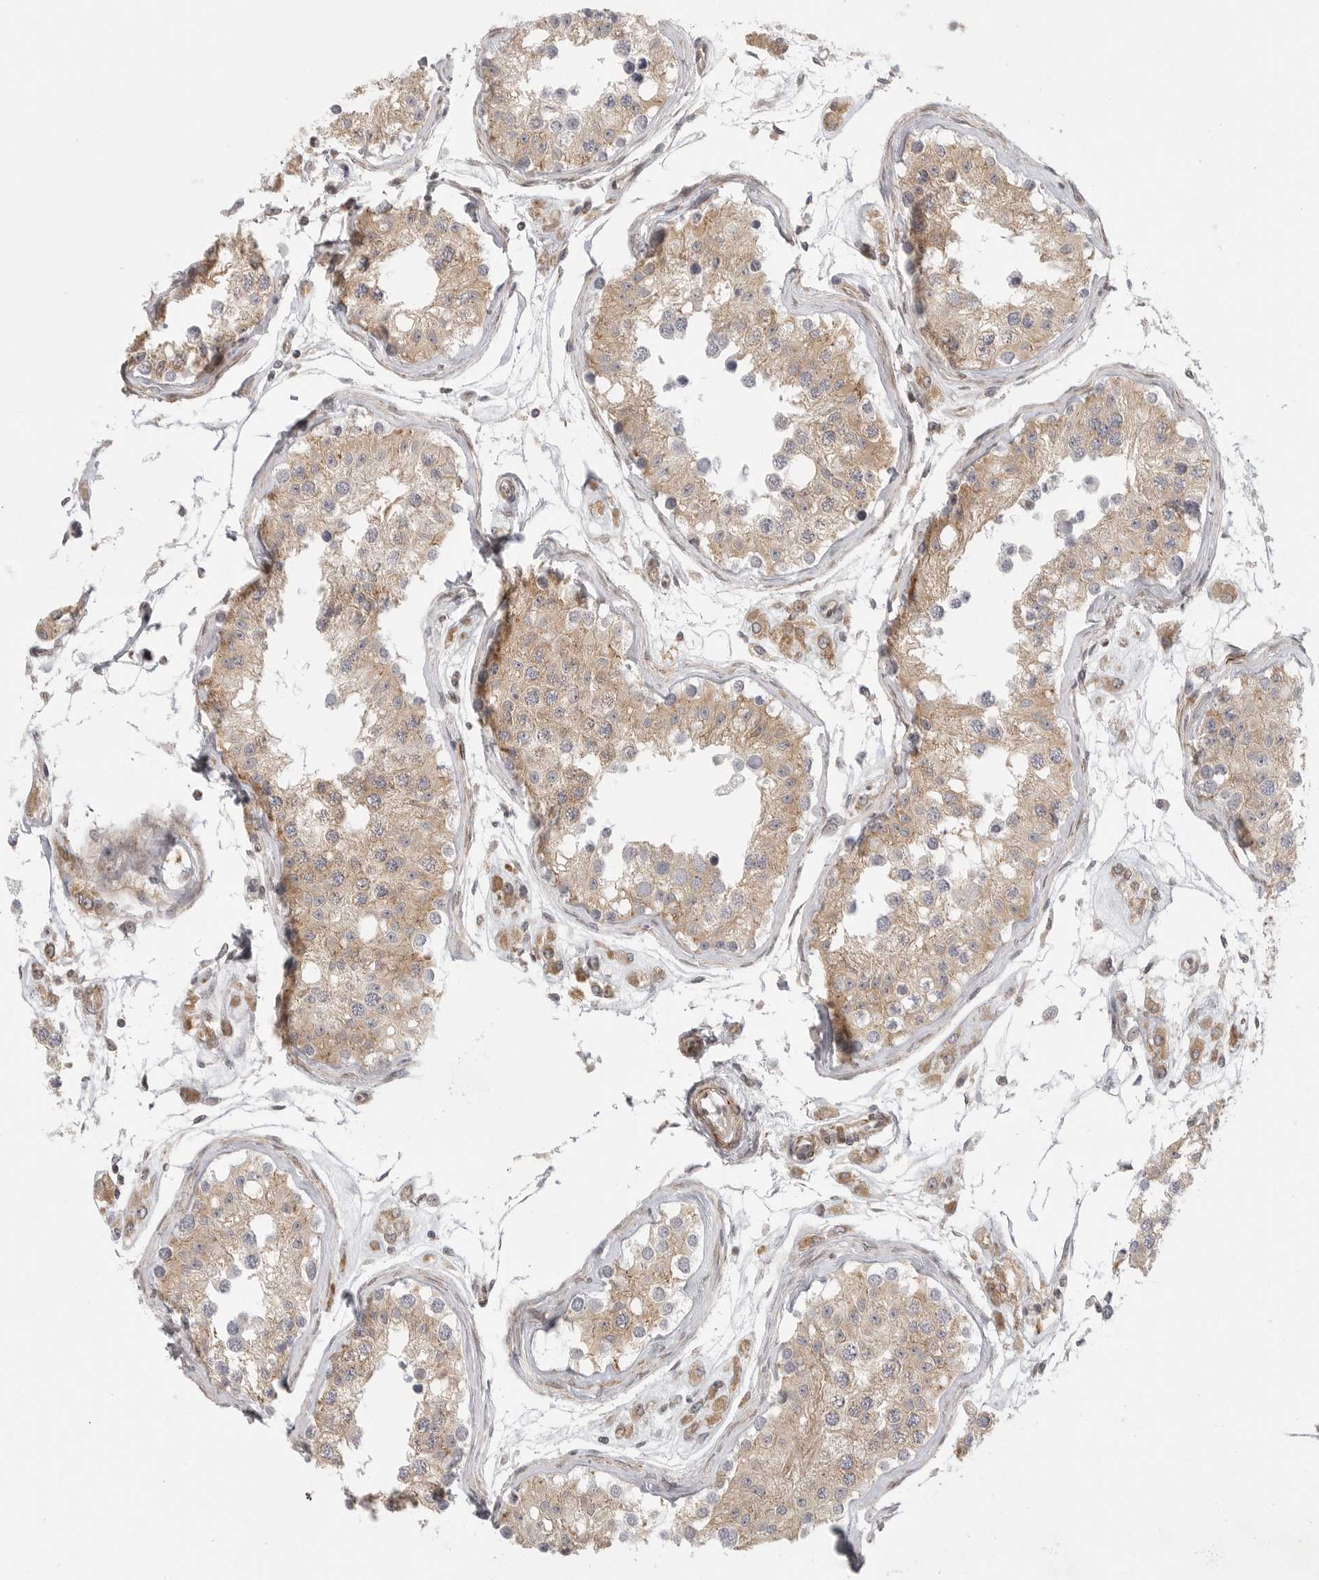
{"staining": {"intensity": "weak", "quantity": ">75%", "location": "cytoplasmic/membranous"}, "tissue": "testis", "cell_type": "Cells in seminiferous ducts", "image_type": "normal", "snomed": [{"axis": "morphology", "description": "Normal tissue, NOS"}, {"axis": "morphology", "description": "Adenocarcinoma, metastatic, NOS"}, {"axis": "topography", "description": "Testis"}], "caption": "Immunohistochemical staining of normal human testis exhibits weak cytoplasmic/membranous protein staining in approximately >75% of cells in seminiferous ducts.", "gene": "CERS2", "patient": {"sex": "male", "age": 26}}